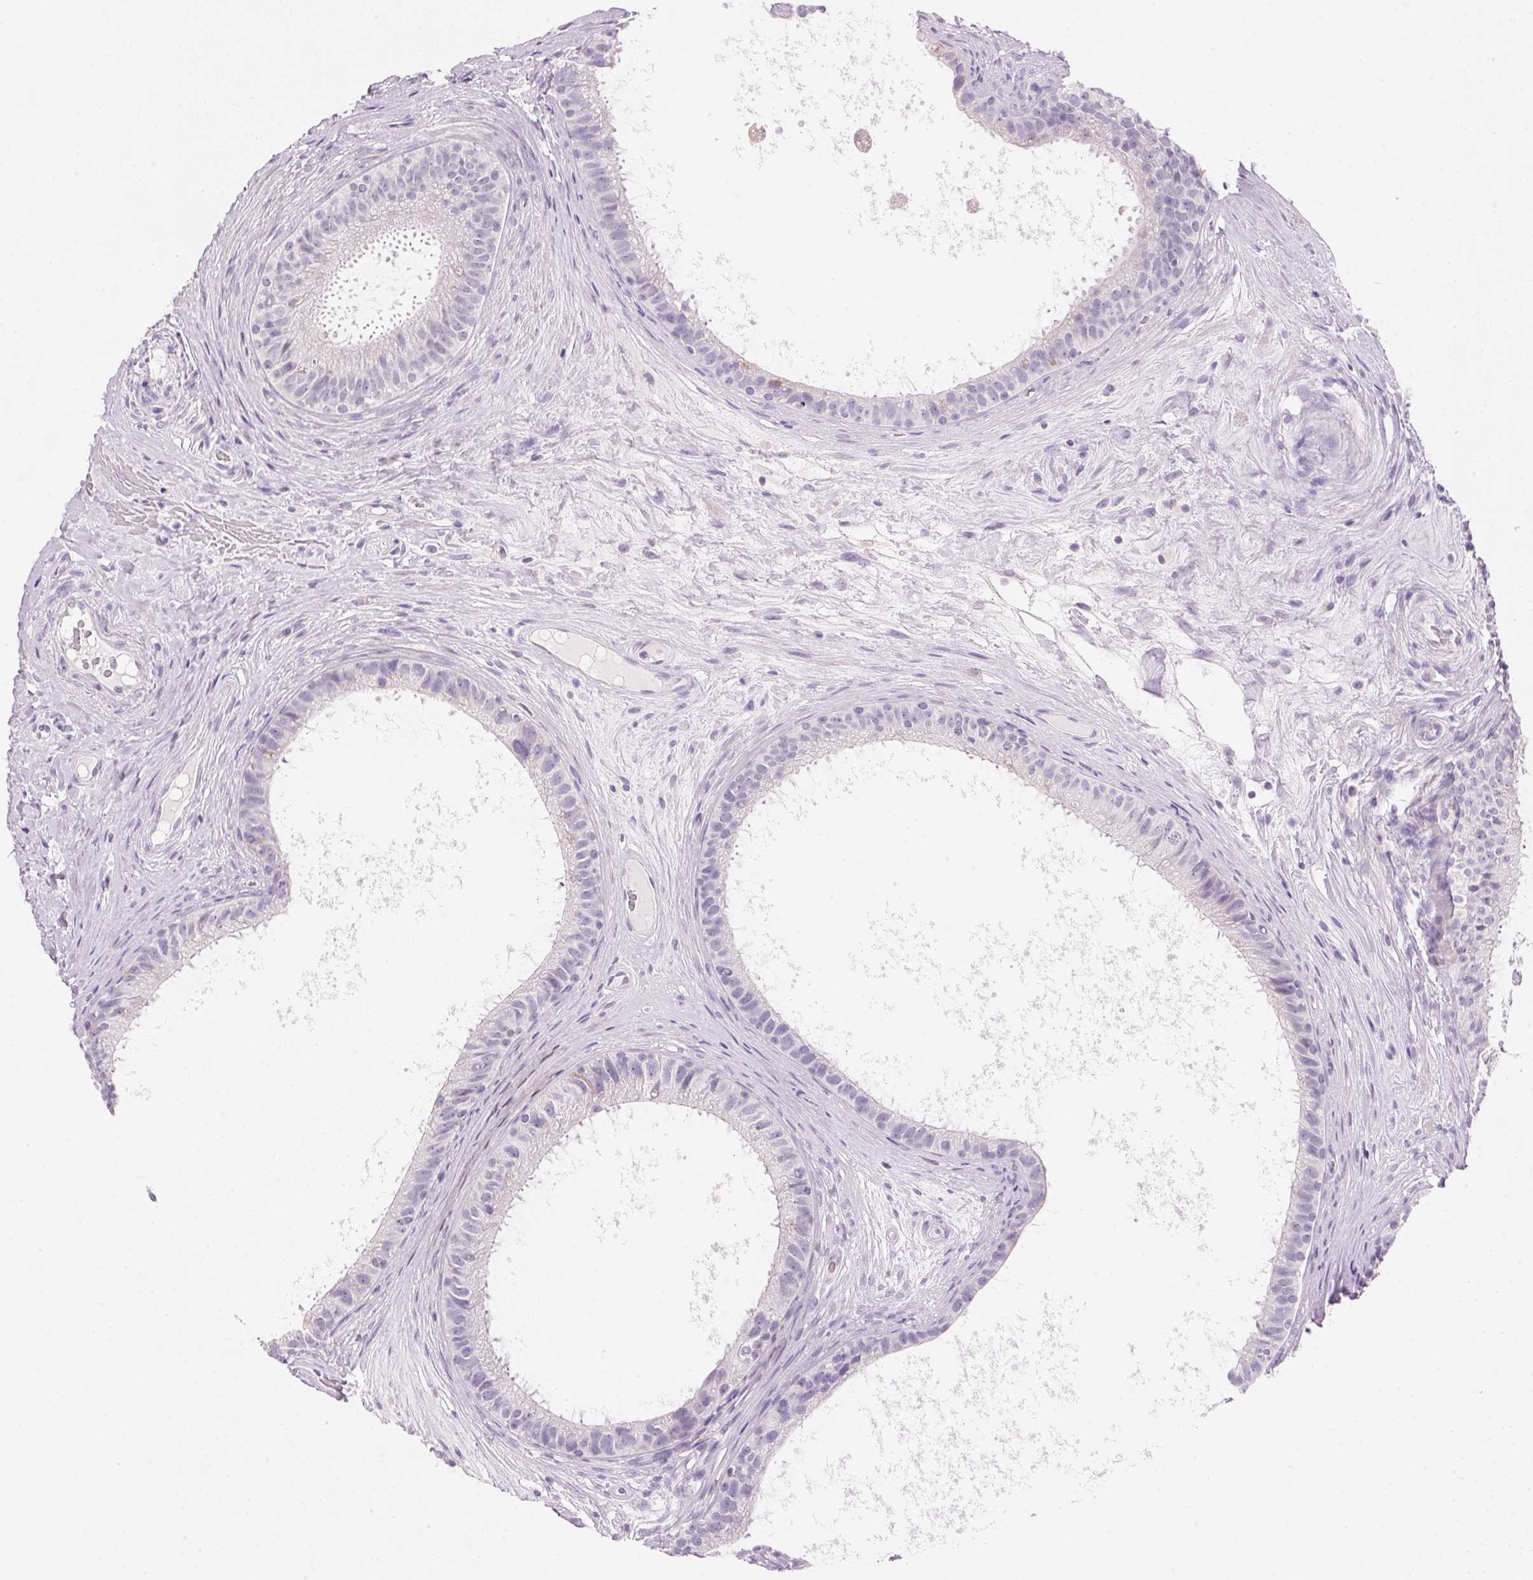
{"staining": {"intensity": "negative", "quantity": "none", "location": "none"}, "tissue": "epididymis", "cell_type": "Glandular cells", "image_type": "normal", "snomed": [{"axis": "morphology", "description": "Normal tissue, NOS"}, {"axis": "topography", "description": "Epididymis"}], "caption": "High power microscopy micrograph of an immunohistochemistry micrograph of unremarkable epididymis, revealing no significant expression in glandular cells. (Stains: DAB immunohistochemistry with hematoxylin counter stain, Microscopy: brightfield microscopy at high magnification).", "gene": "CYP11B1", "patient": {"sex": "male", "age": 59}}